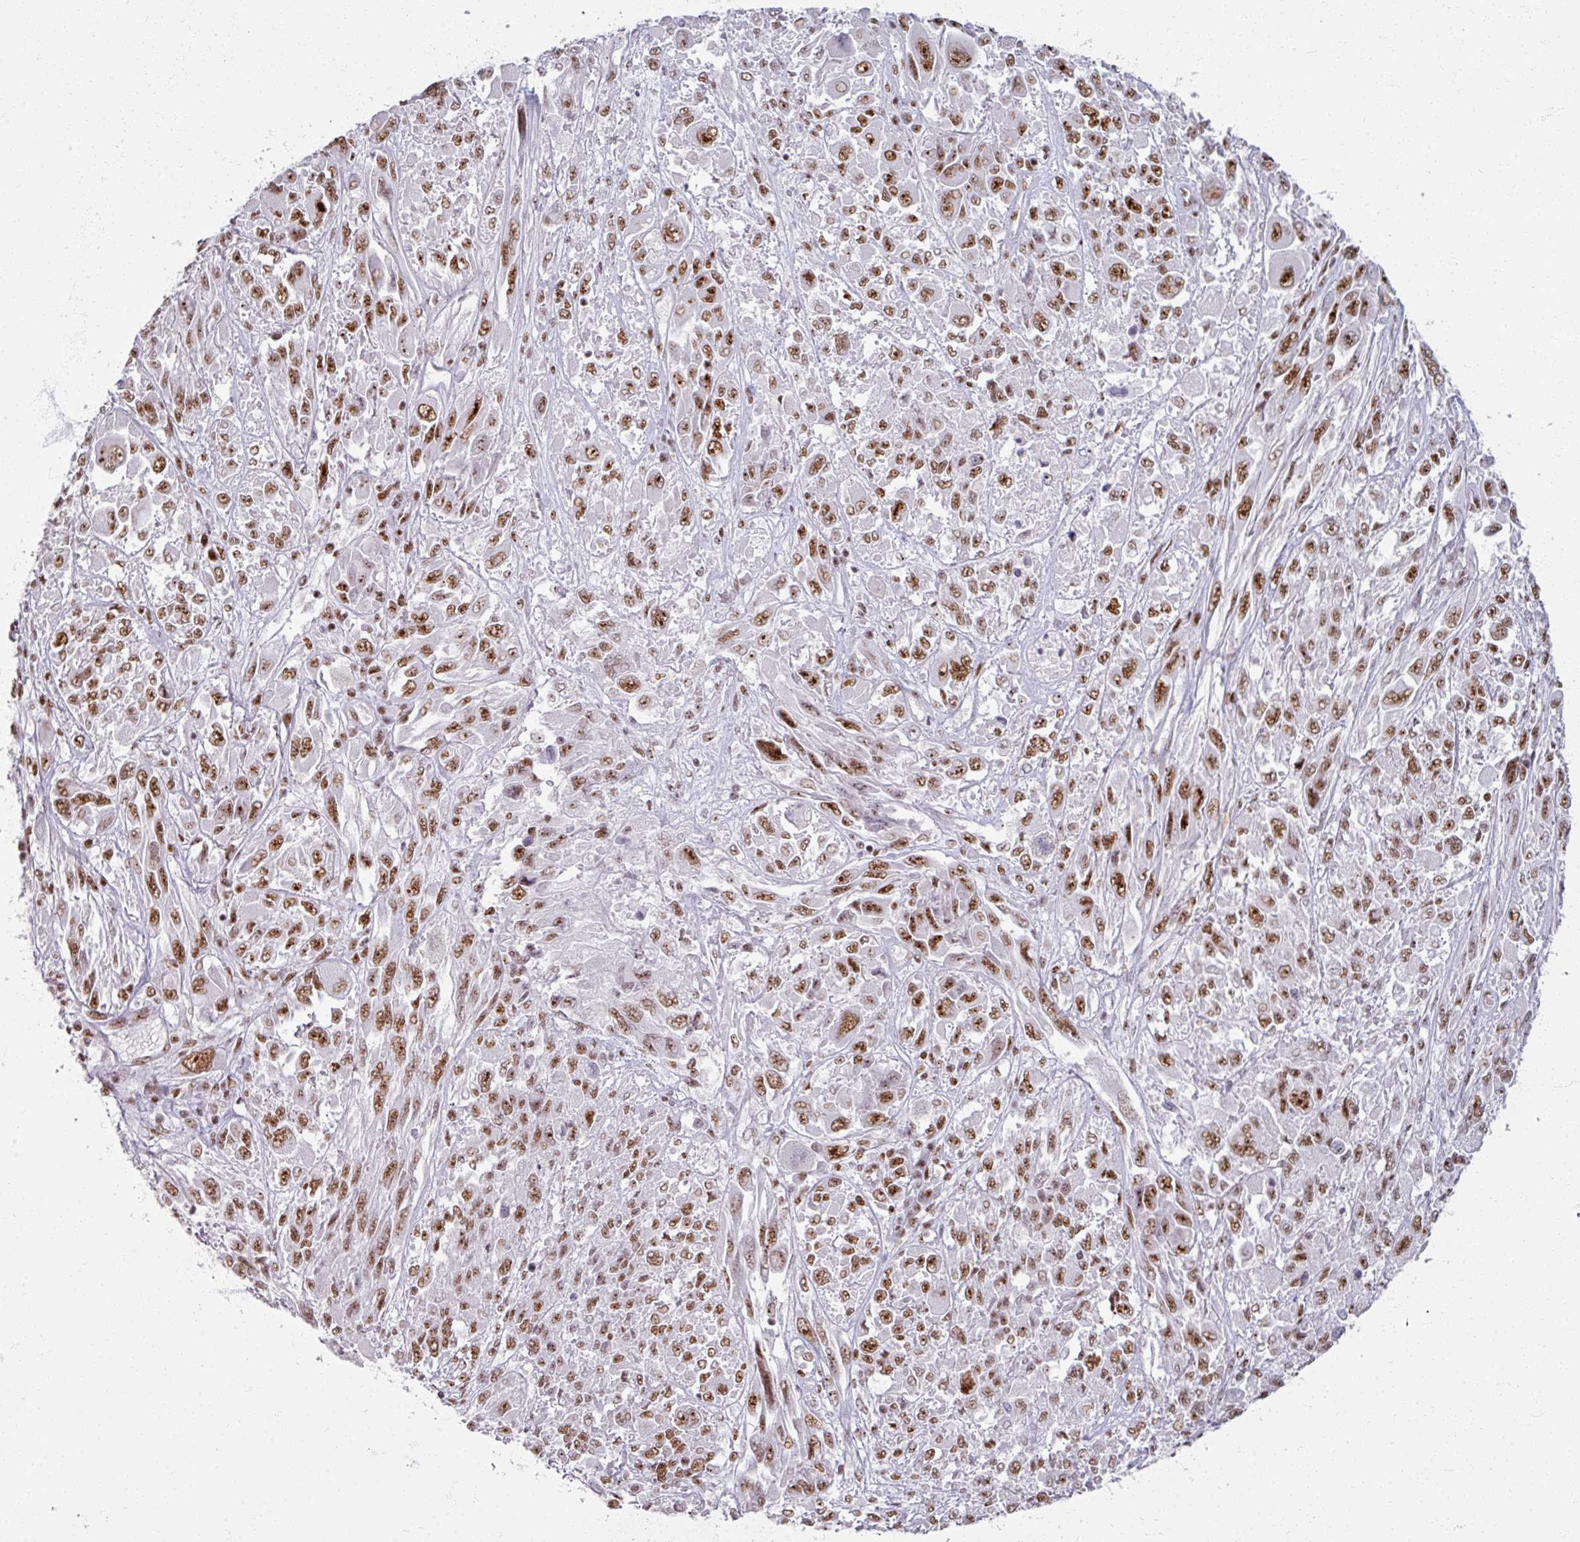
{"staining": {"intensity": "moderate", "quantity": ">75%", "location": "nuclear"}, "tissue": "melanoma", "cell_type": "Tumor cells", "image_type": "cancer", "snomed": [{"axis": "morphology", "description": "Malignant melanoma, NOS"}, {"axis": "topography", "description": "Skin"}], "caption": "High-power microscopy captured an immunohistochemistry photomicrograph of malignant melanoma, revealing moderate nuclear positivity in about >75% of tumor cells. The staining was performed using DAB (3,3'-diaminobenzidine), with brown indicating positive protein expression. Nuclei are stained blue with hematoxylin.", "gene": "ADAR", "patient": {"sex": "female", "age": 91}}